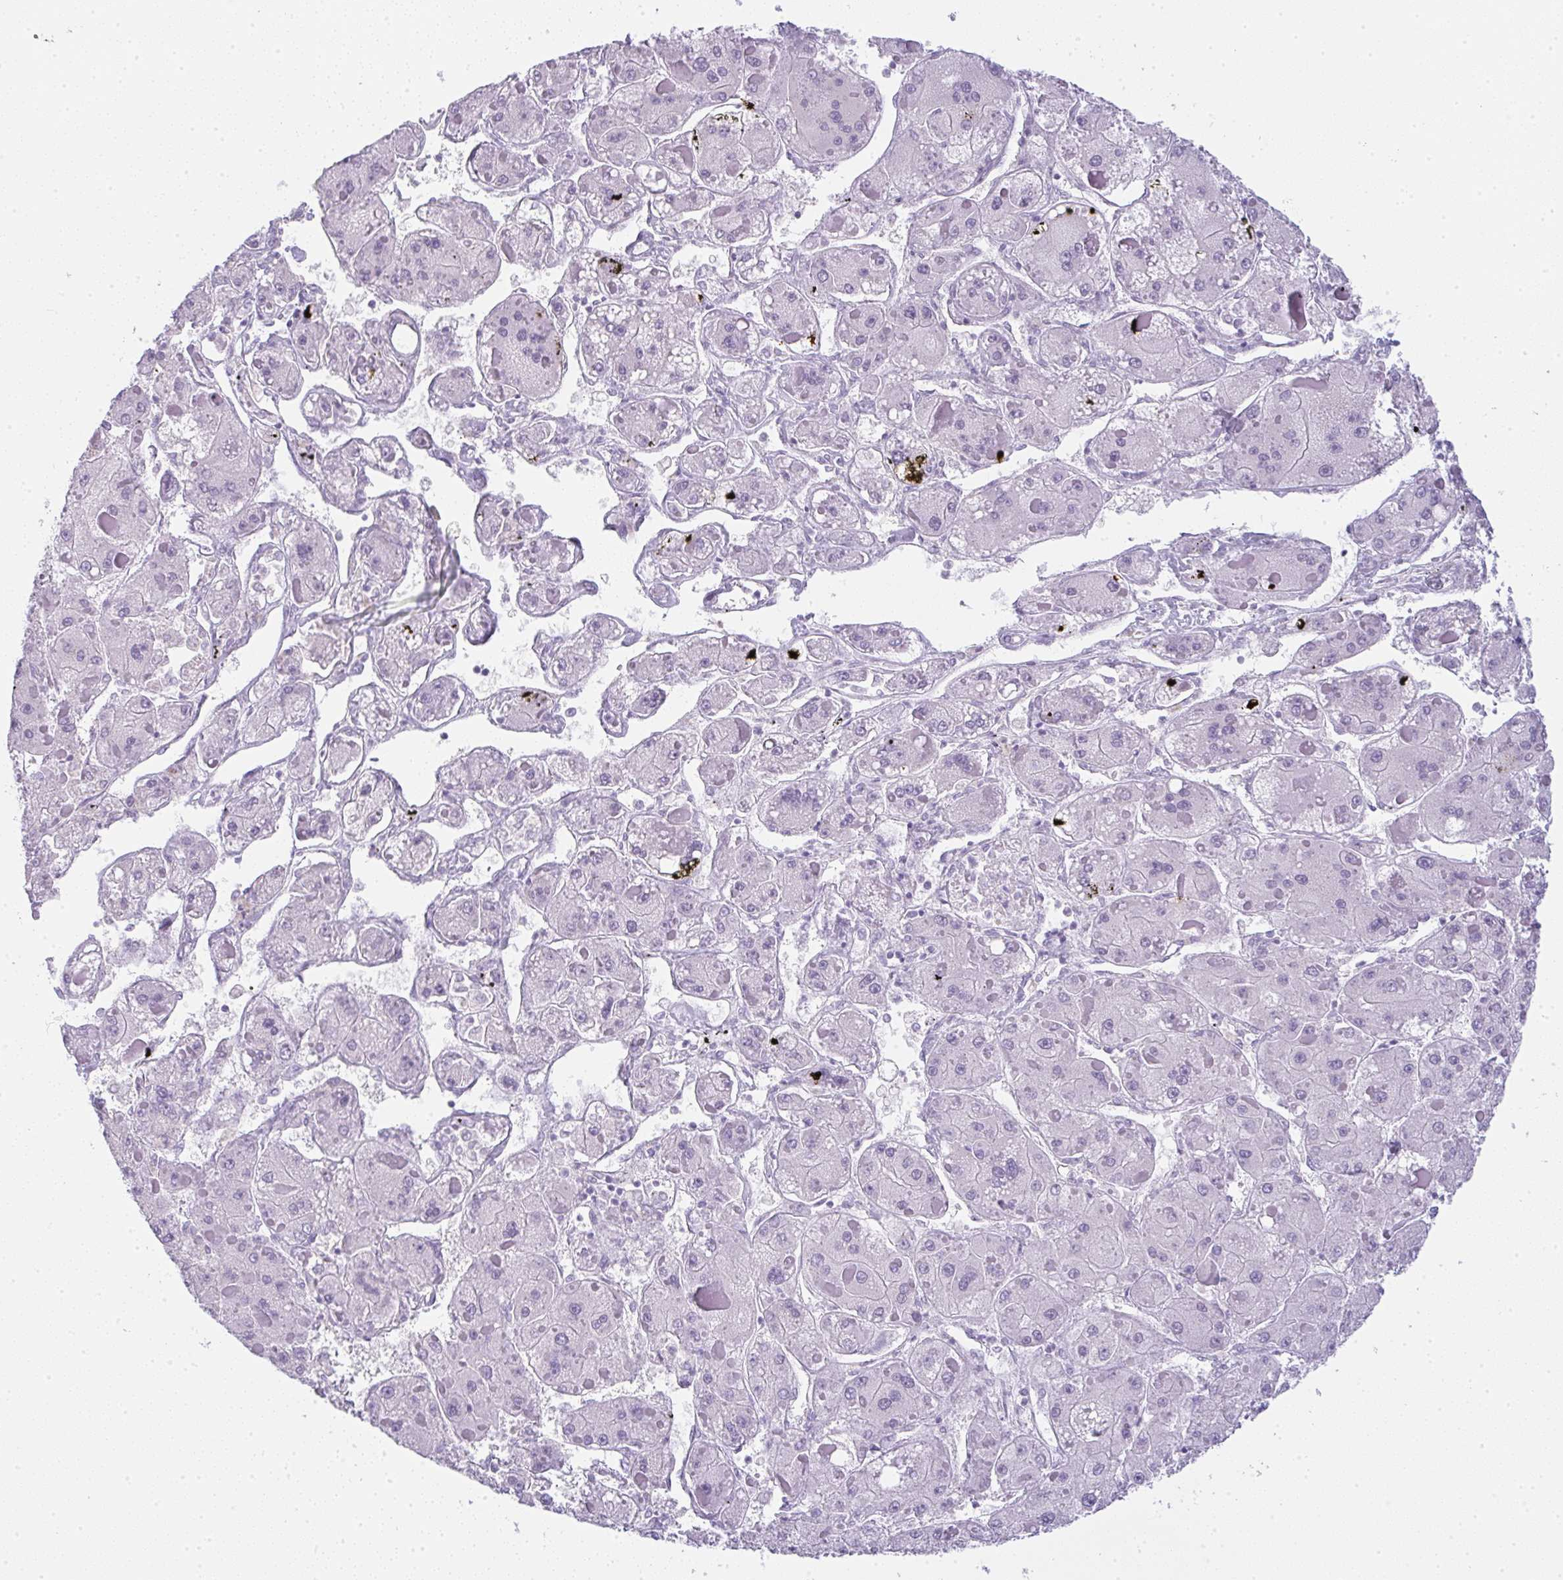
{"staining": {"intensity": "negative", "quantity": "none", "location": "none"}, "tissue": "liver cancer", "cell_type": "Tumor cells", "image_type": "cancer", "snomed": [{"axis": "morphology", "description": "Carcinoma, Hepatocellular, NOS"}, {"axis": "topography", "description": "Liver"}], "caption": "DAB (3,3'-diaminobenzidine) immunohistochemical staining of liver cancer (hepatocellular carcinoma) demonstrates no significant positivity in tumor cells. (DAB immunohistochemistry (IHC) with hematoxylin counter stain).", "gene": "LPAR4", "patient": {"sex": "female", "age": 73}}